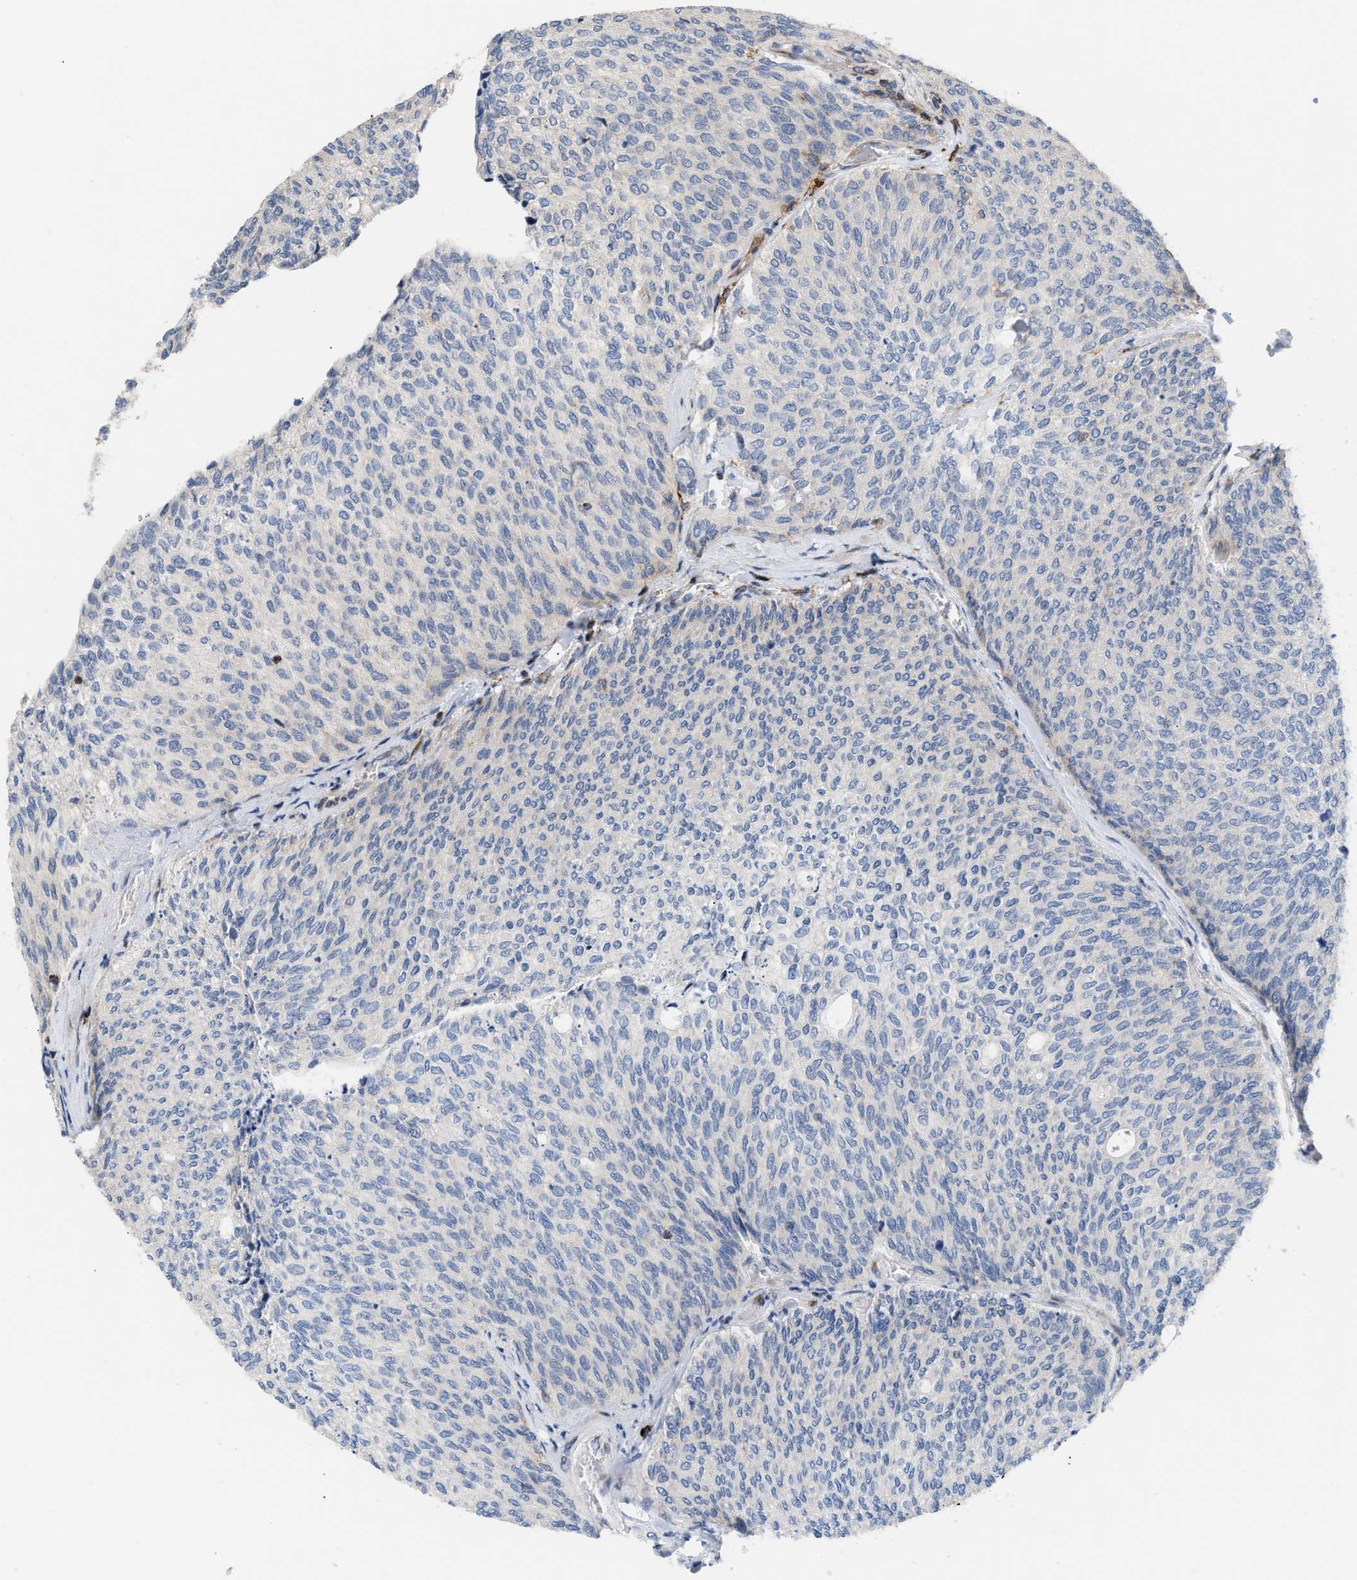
{"staining": {"intensity": "negative", "quantity": "none", "location": "none"}, "tissue": "urothelial cancer", "cell_type": "Tumor cells", "image_type": "cancer", "snomed": [{"axis": "morphology", "description": "Urothelial carcinoma, Low grade"}, {"axis": "topography", "description": "Urinary bladder"}], "caption": "Immunohistochemical staining of human urothelial cancer shows no significant staining in tumor cells.", "gene": "ATP9A", "patient": {"sex": "female", "age": 79}}